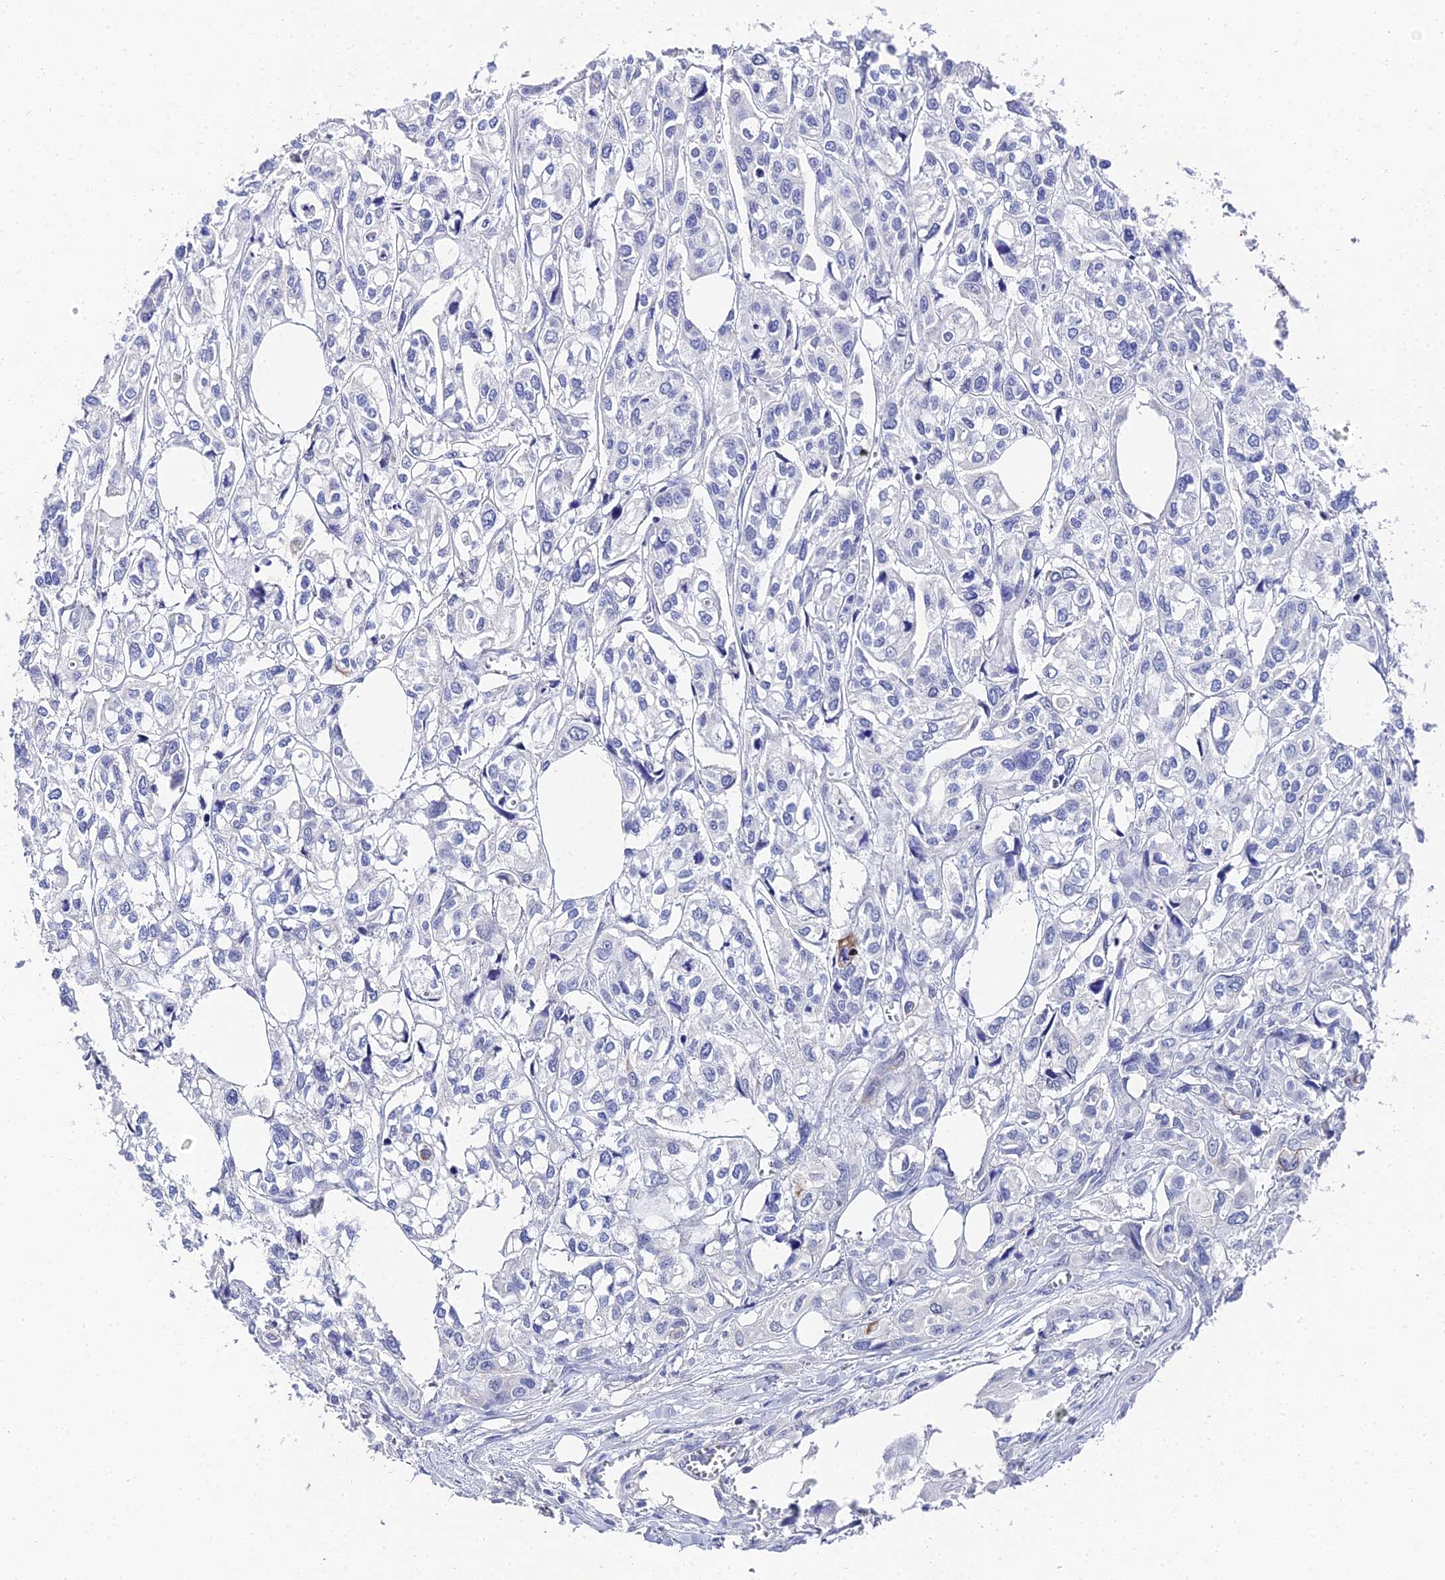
{"staining": {"intensity": "negative", "quantity": "none", "location": "none"}, "tissue": "urothelial cancer", "cell_type": "Tumor cells", "image_type": "cancer", "snomed": [{"axis": "morphology", "description": "Urothelial carcinoma, High grade"}, {"axis": "topography", "description": "Urinary bladder"}], "caption": "A histopathology image of human urothelial cancer is negative for staining in tumor cells.", "gene": "KRT17", "patient": {"sex": "male", "age": 67}}